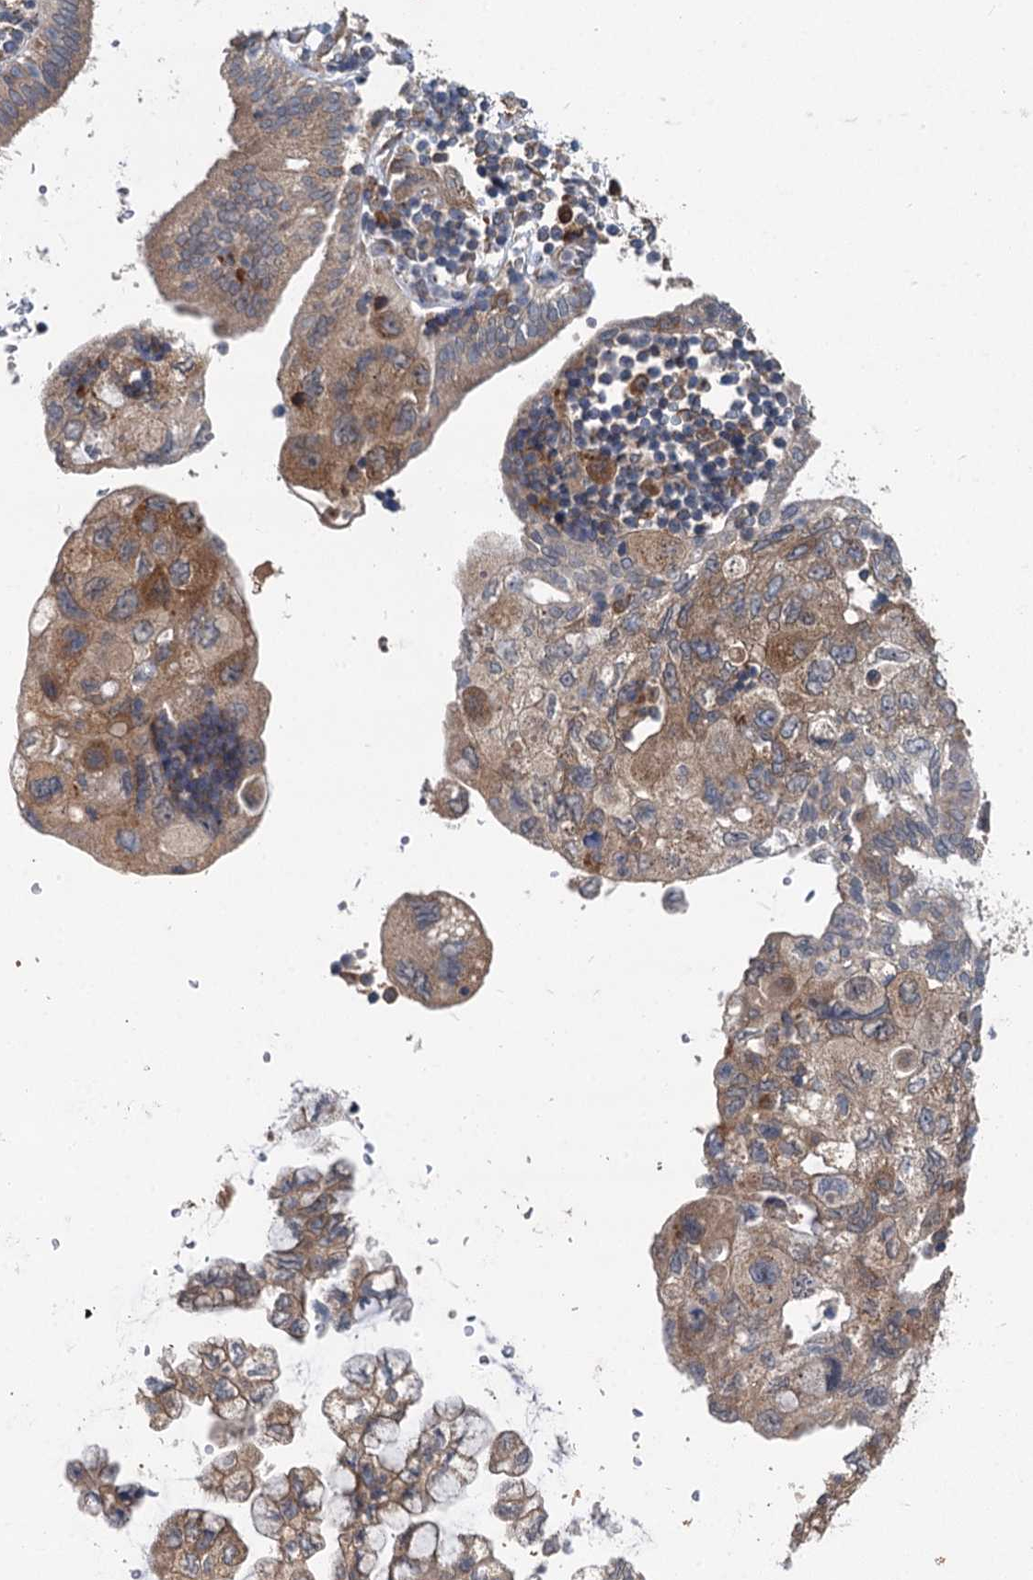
{"staining": {"intensity": "moderate", "quantity": ">75%", "location": "cytoplasmic/membranous"}, "tissue": "pancreatic cancer", "cell_type": "Tumor cells", "image_type": "cancer", "snomed": [{"axis": "morphology", "description": "Adenocarcinoma, NOS"}, {"axis": "topography", "description": "Pancreas"}], "caption": "A histopathology image of pancreatic cancer (adenocarcinoma) stained for a protein exhibits moderate cytoplasmic/membranous brown staining in tumor cells. (Stains: DAB (3,3'-diaminobenzidine) in brown, nuclei in blue, Microscopy: brightfield microscopy at high magnification).", "gene": "EIF2B2", "patient": {"sex": "female", "age": 73}}